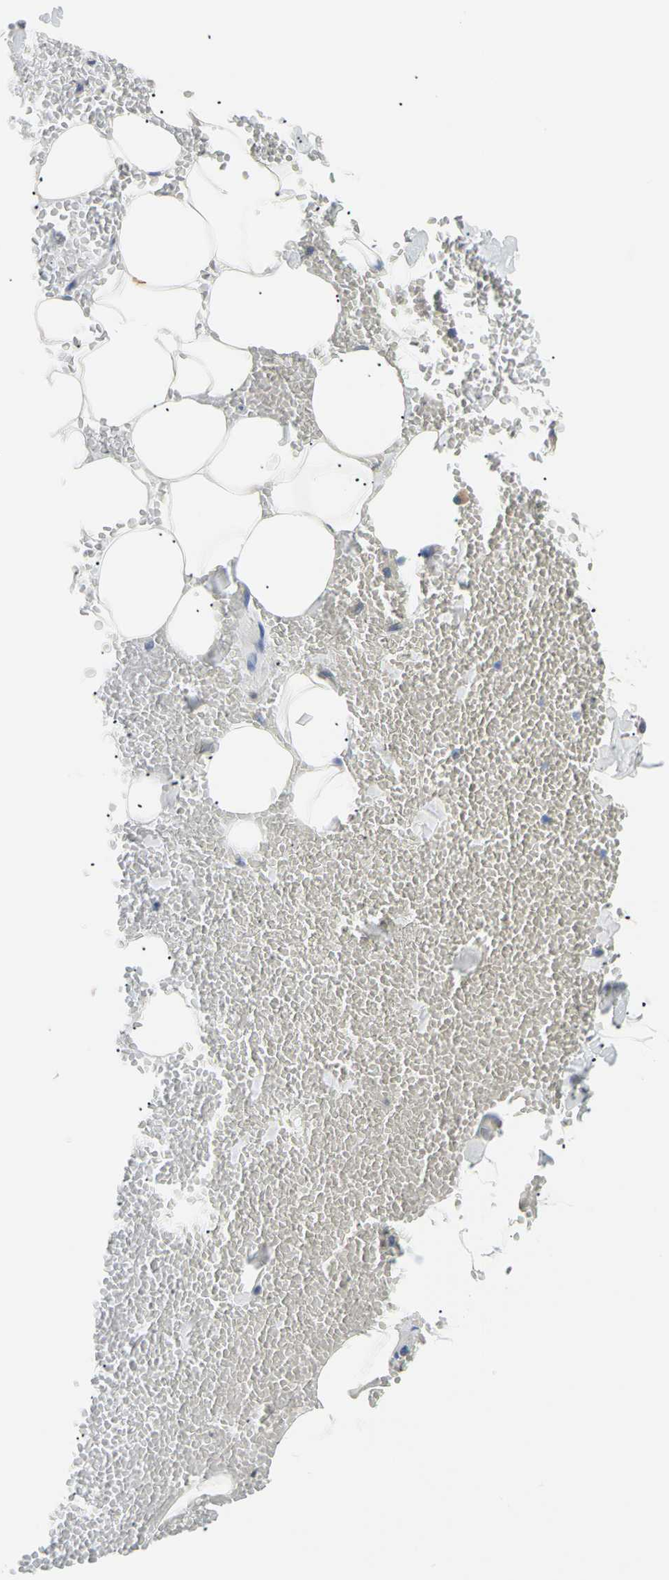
{"staining": {"intensity": "negative", "quantity": "none", "location": "none"}, "tissue": "adipose tissue", "cell_type": "Adipocytes", "image_type": "normal", "snomed": [{"axis": "morphology", "description": "Normal tissue, NOS"}, {"axis": "morphology", "description": "Inflammation, NOS"}, {"axis": "topography", "description": "Lymph node"}, {"axis": "topography", "description": "Peripheral nerve tissue"}], "caption": "A histopathology image of adipose tissue stained for a protein displays no brown staining in adipocytes. Nuclei are stained in blue.", "gene": "PLGRKT", "patient": {"sex": "male", "age": 52}}